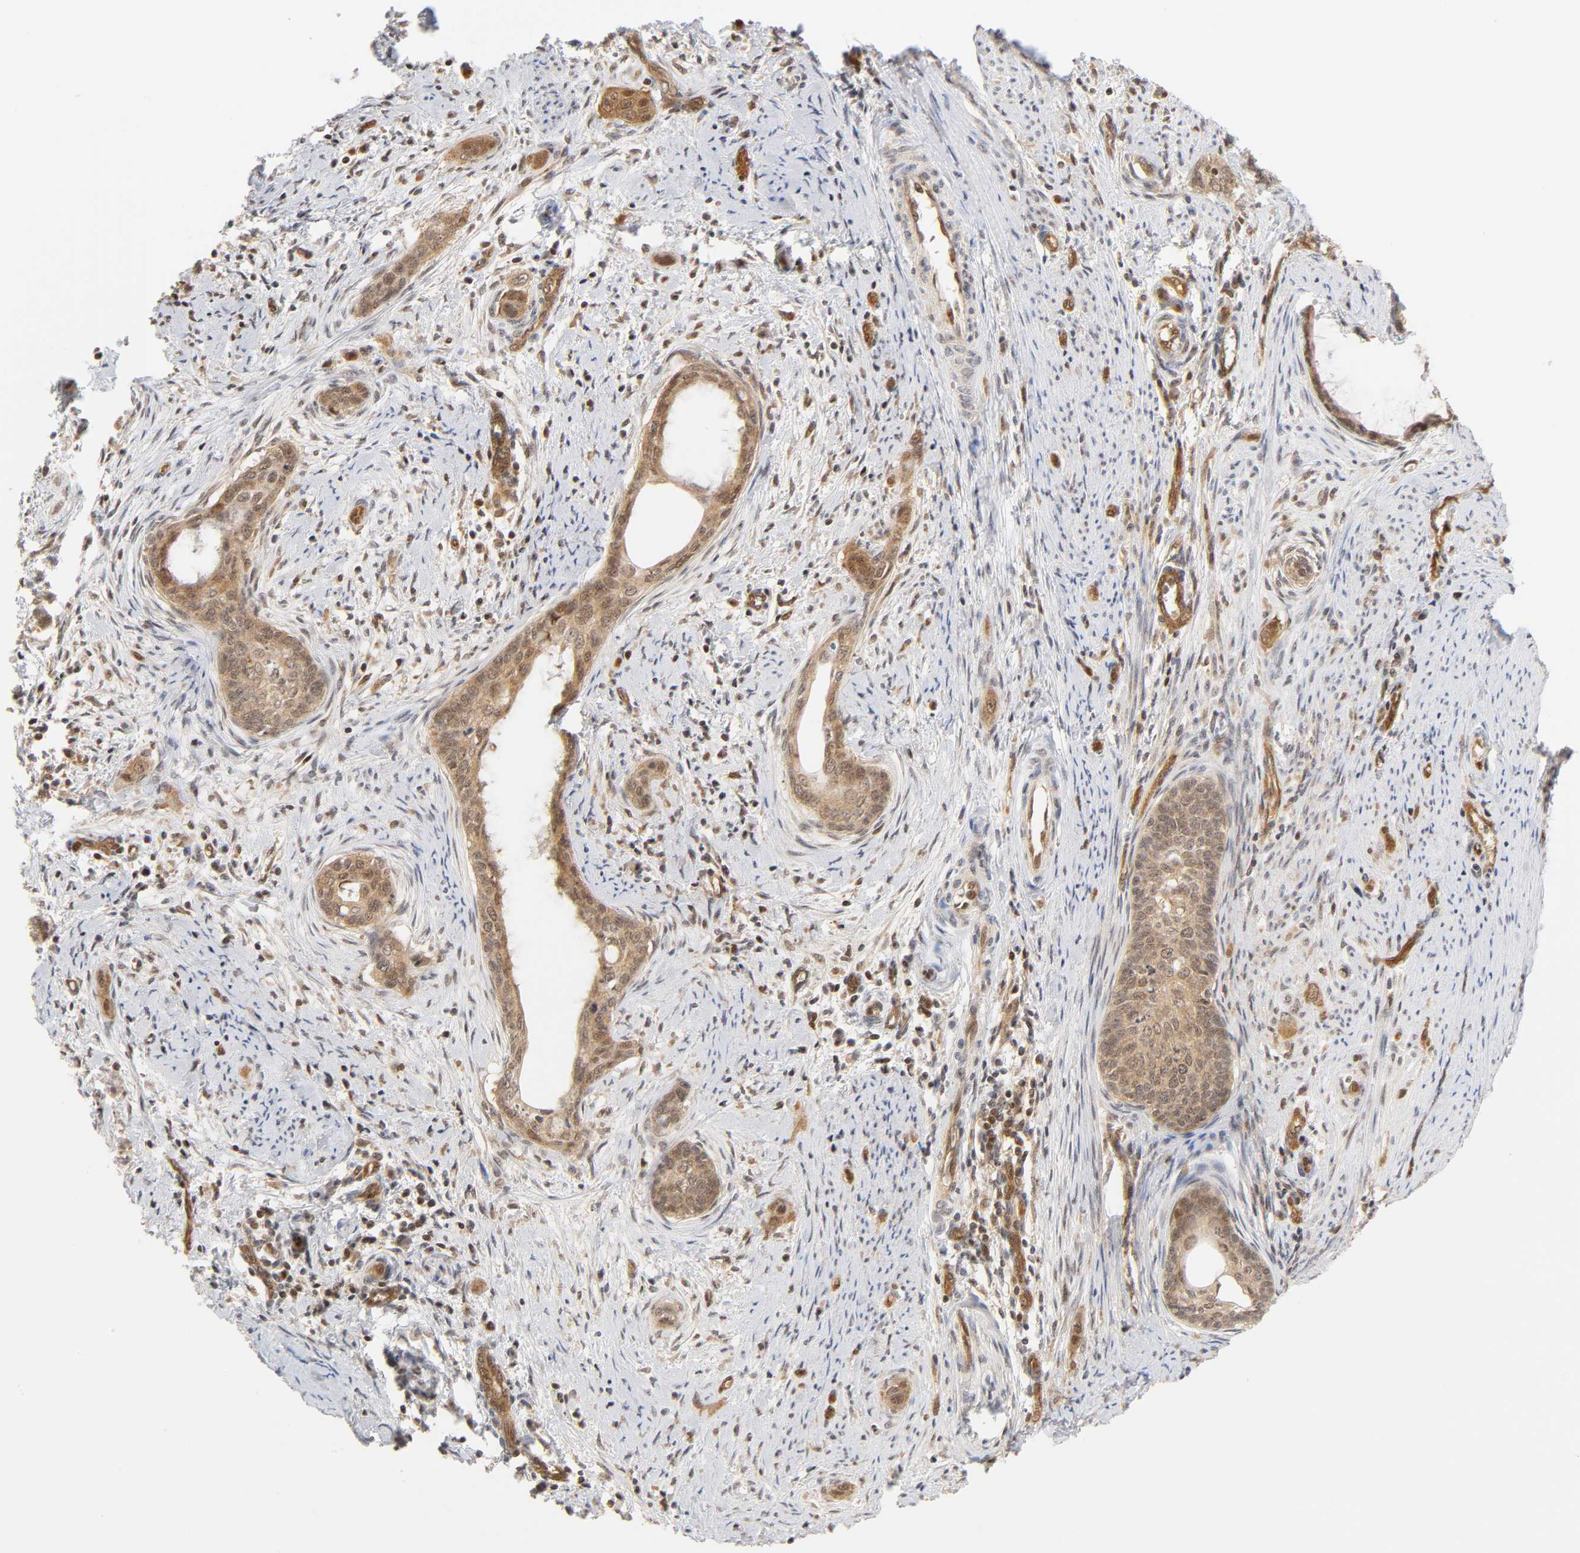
{"staining": {"intensity": "weak", "quantity": ">75%", "location": "cytoplasmic/membranous,nuclear"}, "tissue": "cervical cancer", "cell_type": "Tumor cells", "image_type": "cancer", "snomed": [{"axis": "morphology", "description": "Squamous cell carcinoma, NOS"}, {"axis": "topography", "description": "Cervix"}], "caption": "Immunohistochemistry (IHC) (DAB (3,3'-diaminobenzidine)) staining of human cervical cancer reveals weak cytoplasmic/membranous and nuclear protein staining in approximately >75% of tumor cells.", "gene": "CDC37", "patient": {"sex": "female", "age": 33}}